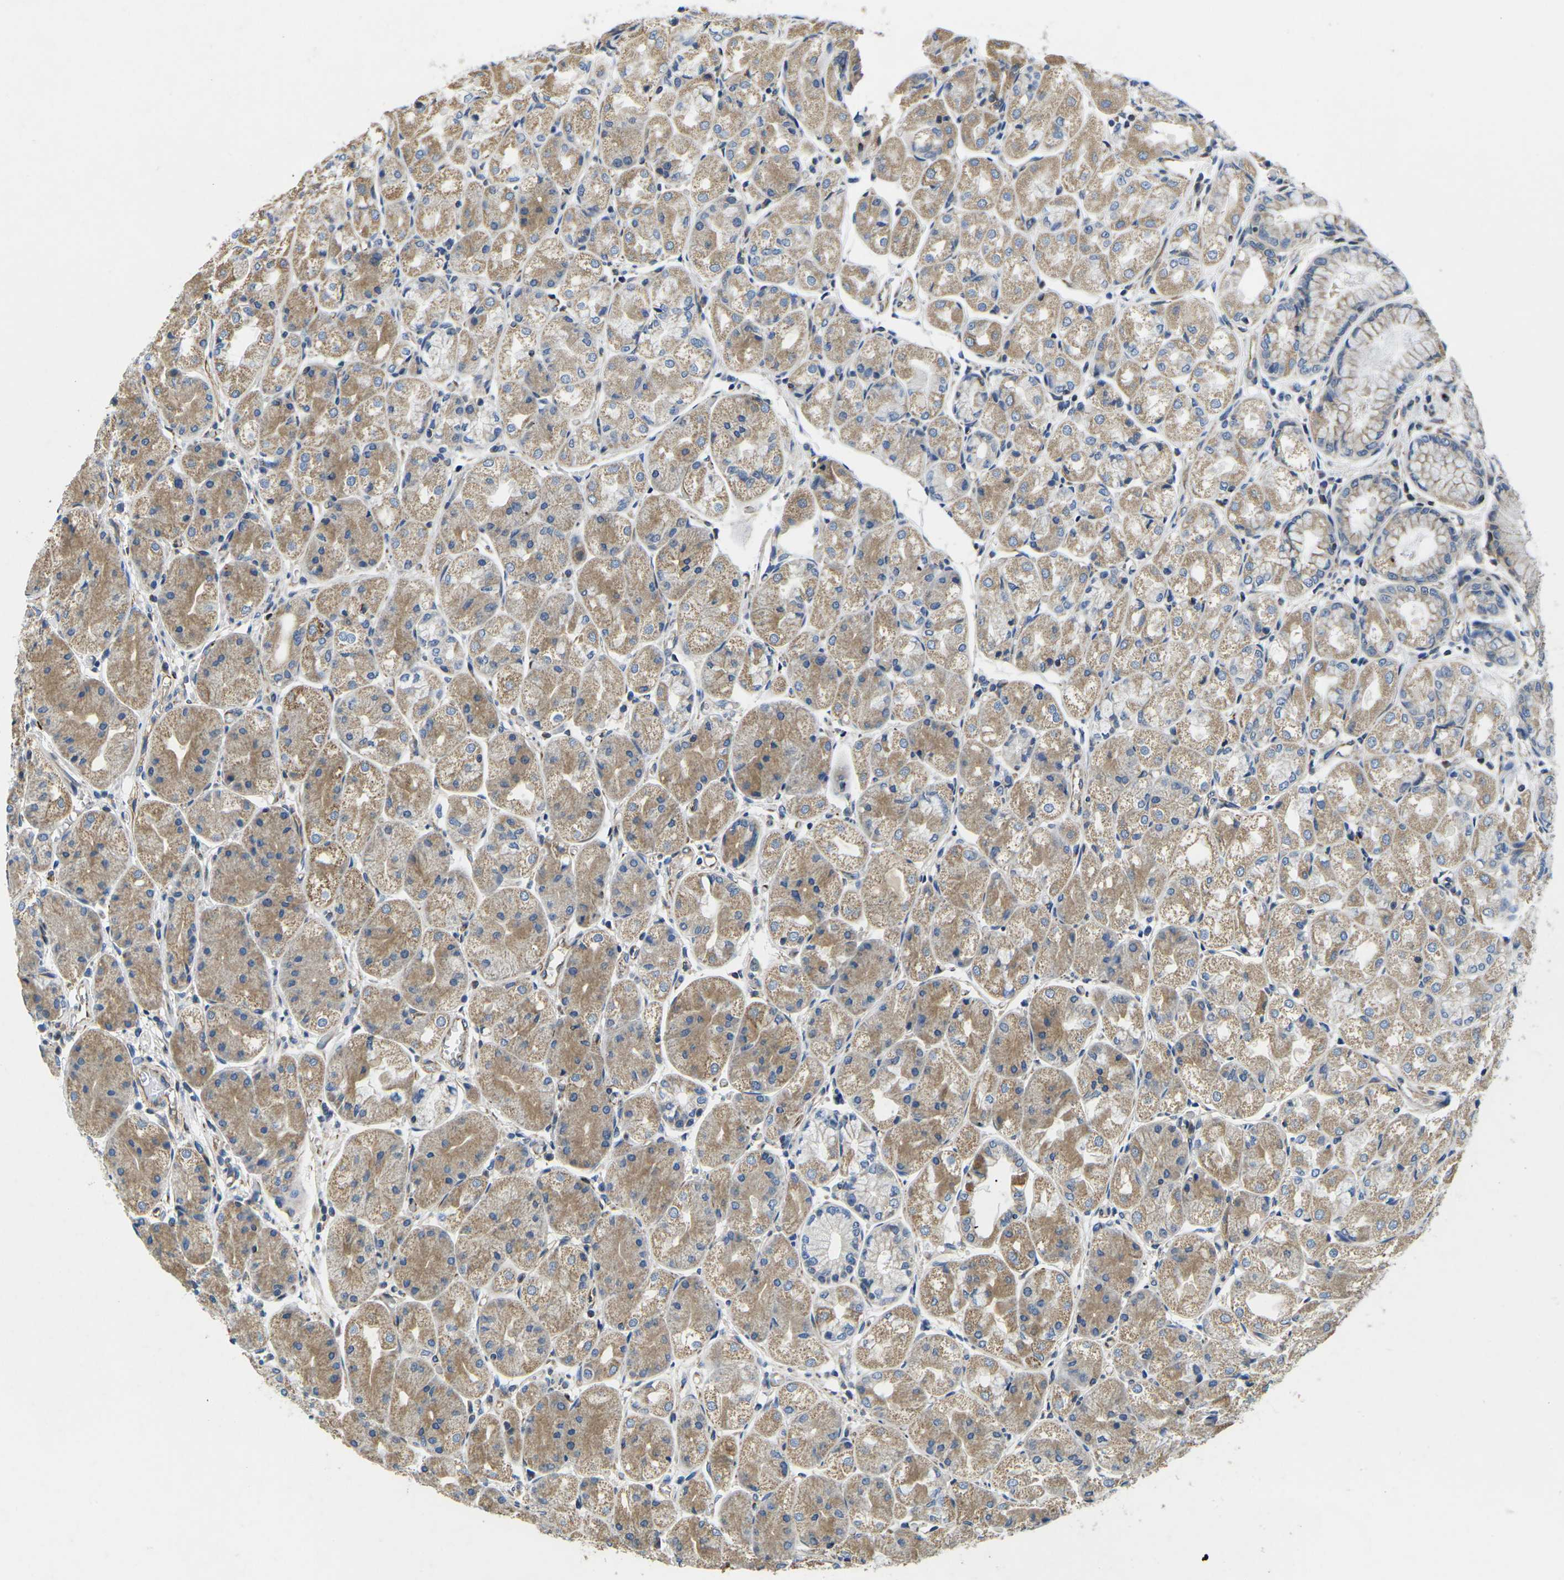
{"staining": {"intensity": "moderate", "quantity": ">75%", "location": "cytoplasmic/membranous"}, "tissue": "stomach", "cell_type": "Glandular cells", "image_type": "normal", "snomed": [{"axis": "morphology", "description": "Normal tissue, NOS"}, {"axis": "topography", "description": "Stomach, upper"}], "caption": "Stomach stained for a protein reveals moderate cytoplasmic/membranous positivity in glandular cells. (DAB = brown stain, brightfield microscopy at high magnification).", "gene": "TMEFF2", "patient": {"sex": "male", "age": 72}}